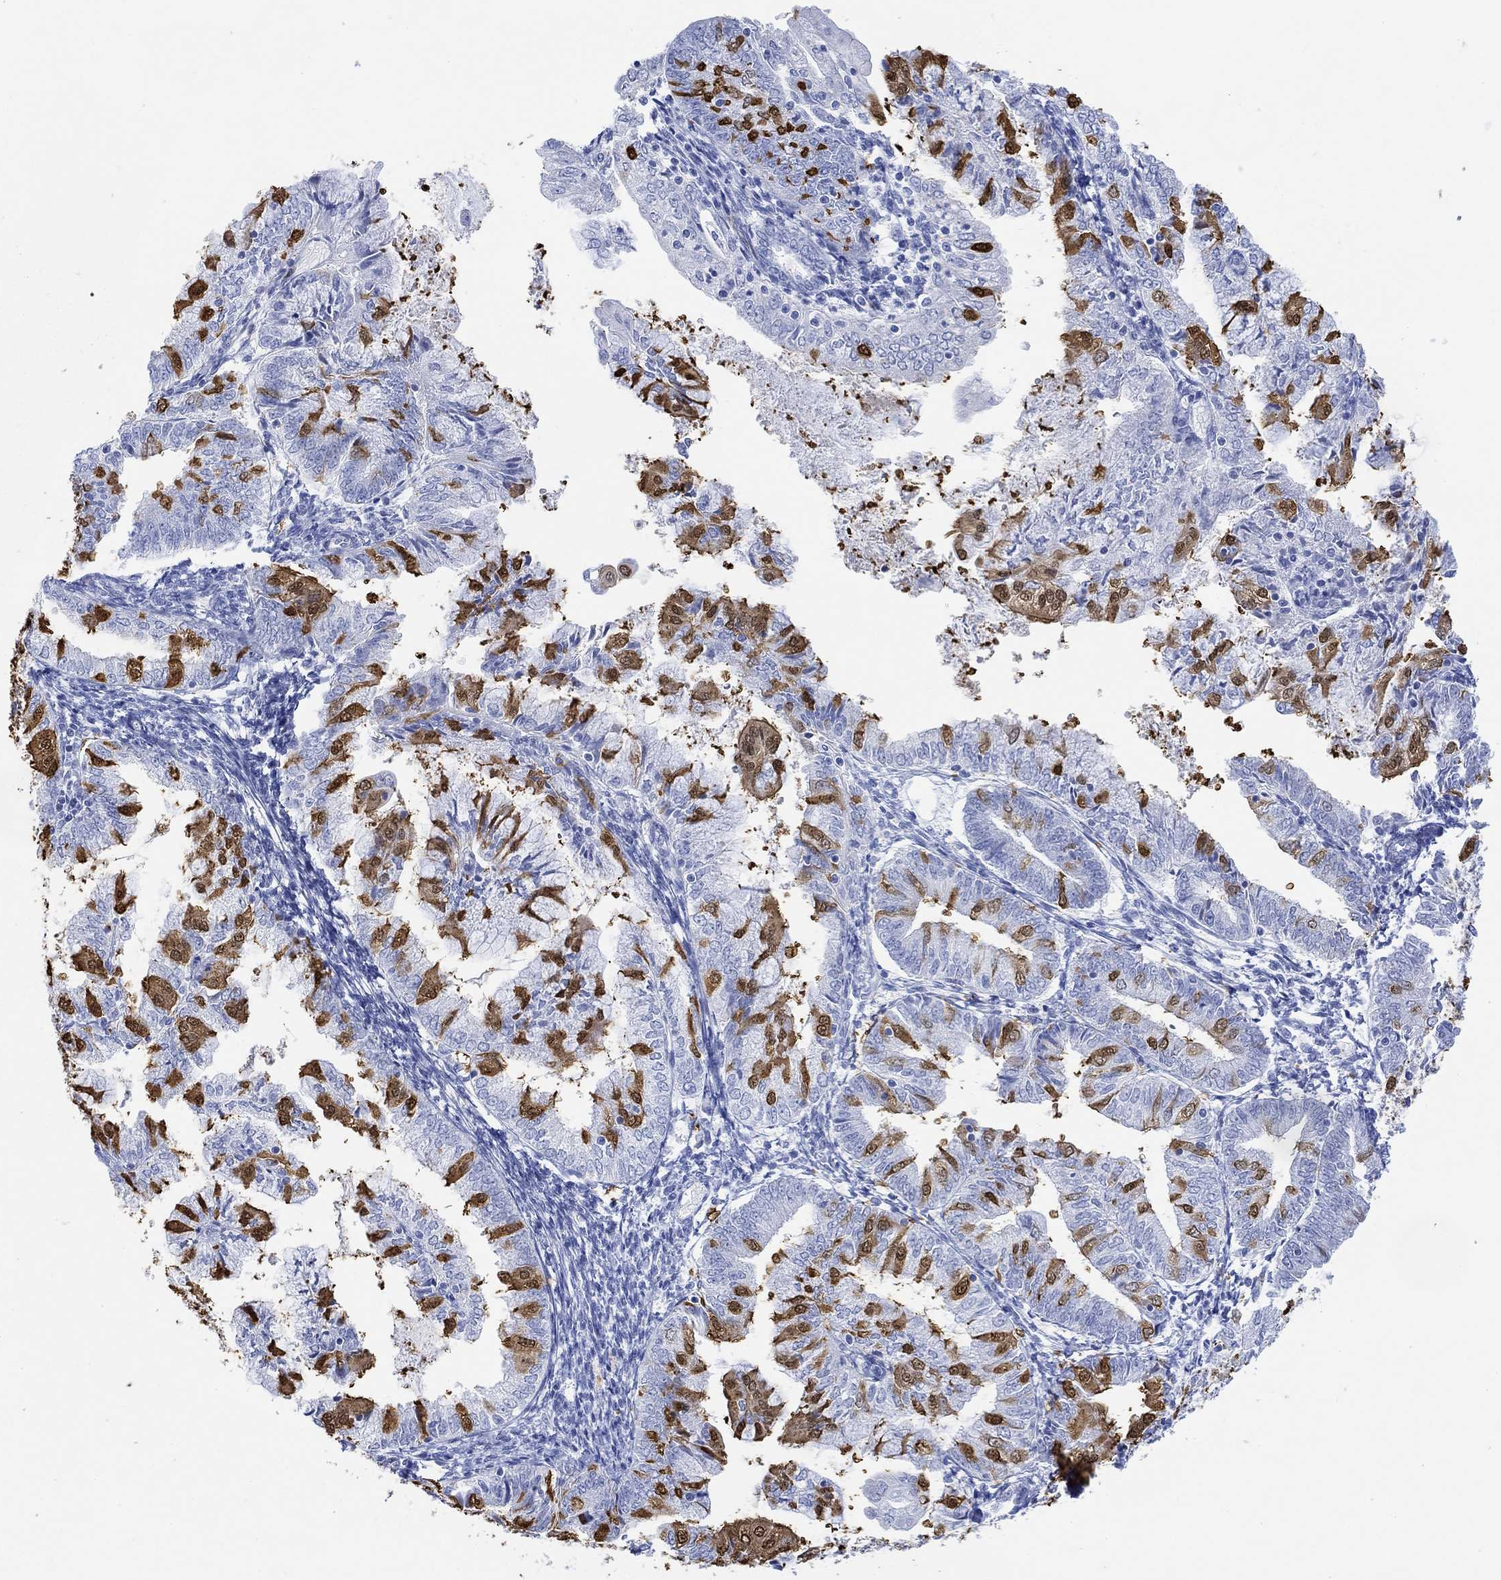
{"staining": {"intensity": "strong", "quantity": "25%-75%", "location": "cytoplasmic/membranous,nuclear"}, "tissue": "endometrial cancer", "cell_type": "Tumor cells", "image_type": "cancer", "snomed": [{"axis": "morphology", "description": "Adenocarcinoma, NOS"}, {"axis": "topography", "description": "Endometrium"}], "caption": "This histopathology image displays immunohistochemistry (IHC) staining of endometrial adenocarcinoma, with high strong cytoplasmic/membranous and nuclear expression in about 25%-75% of tumor cells.", "gene": "TPPP3", "patient": {"sex": "female", "age": 56}}